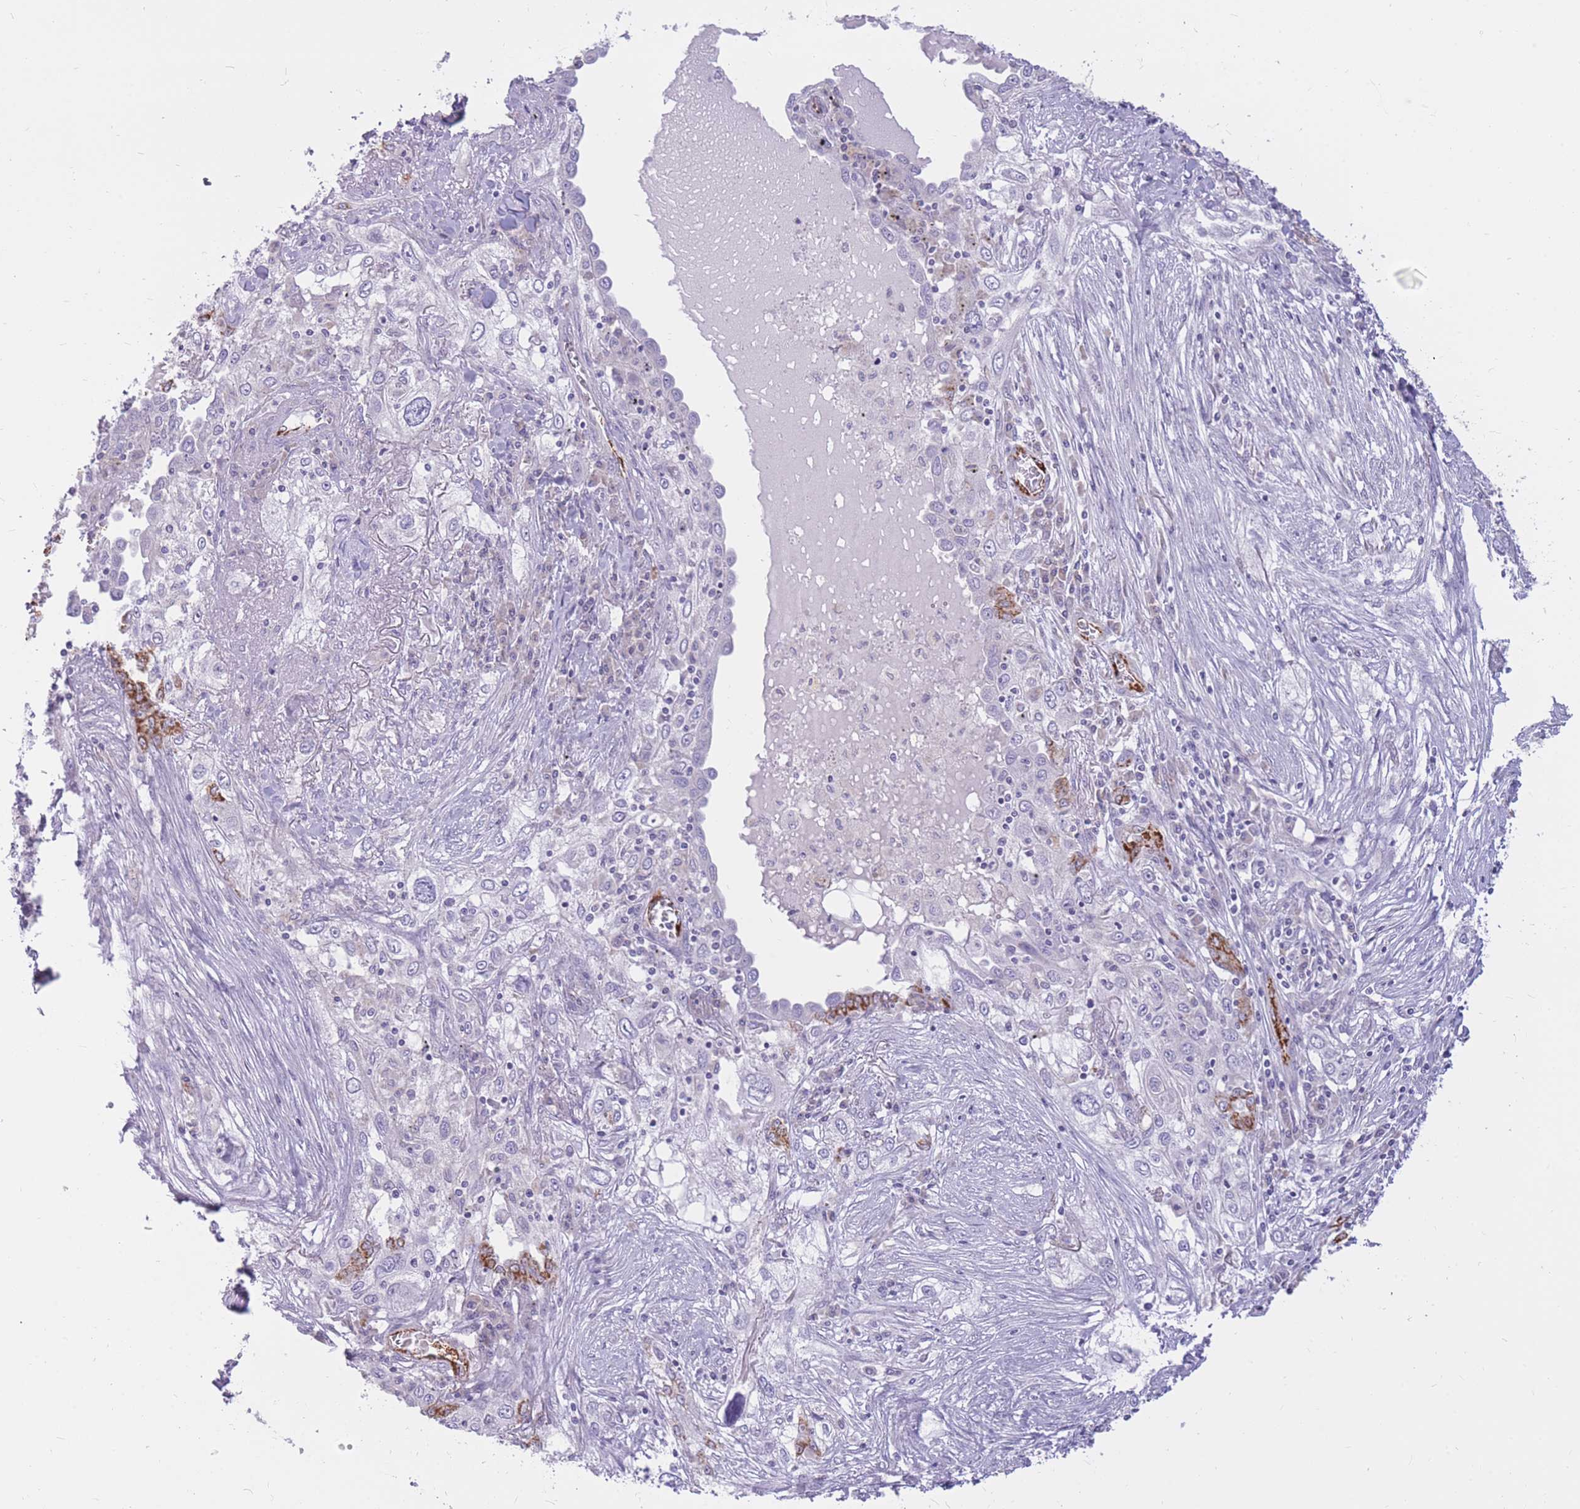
{"staining": {"intensity": "negative", "quantity": "none", "location": "none"}, "tissue": "lung cancer", "cell_type": "Tumor cells", "image_type": "cancer", "snomed": [{"axis": "morphology", "description": "Squamous cell carcinoma, NOS"}, {"axis": "topography", "description": "Lung"}], "caption": "High magnification brightfield microscopy of squamous cell carcinoma (lung) stained with DAB (3,3'-diaminobenzidine) (brown) and counterstained with hematoxylin (blue): tumor cells show no significant staining.", "gene": "RNF170", "patient": {"sex": "female", "age": 69}}